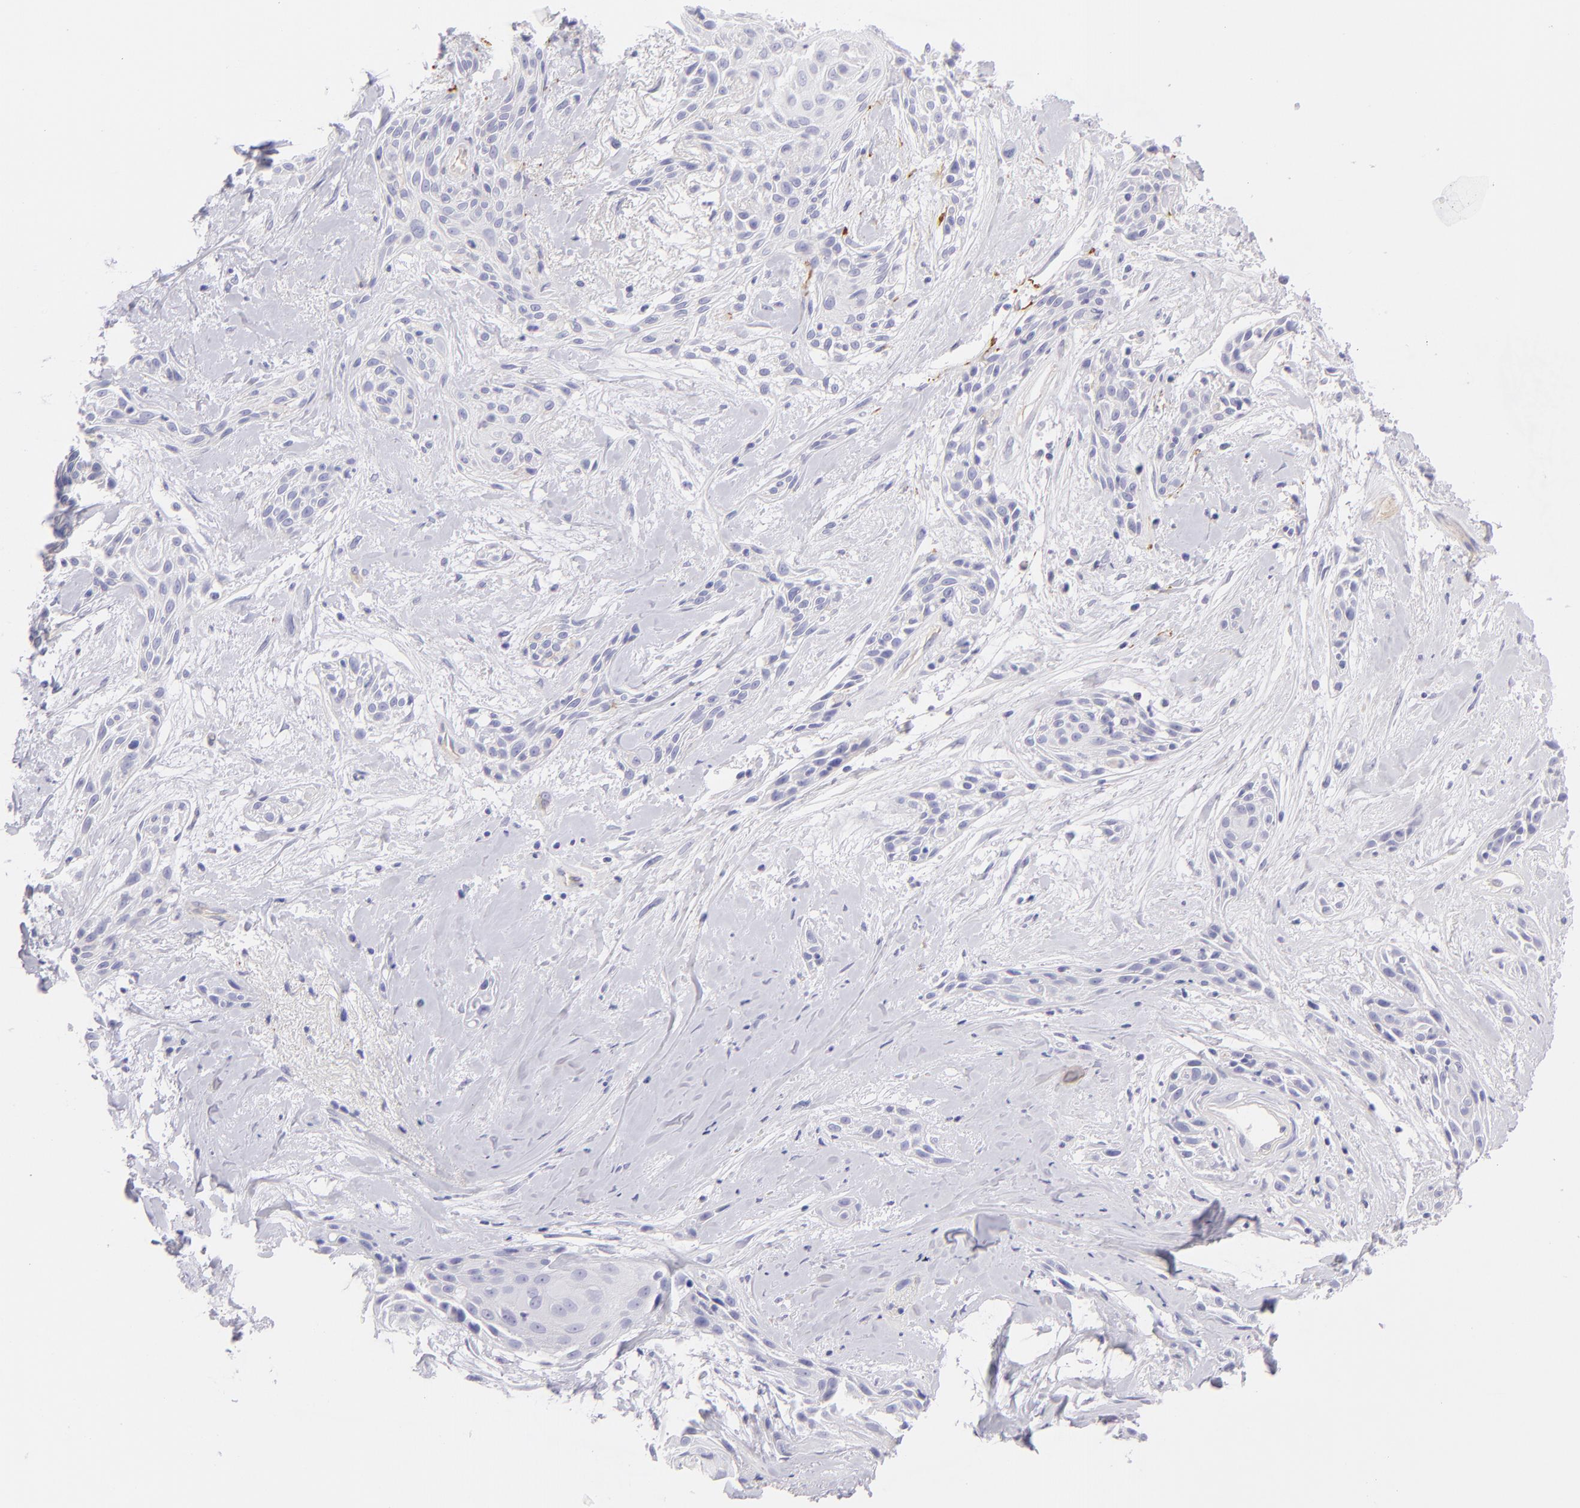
{"staining": {"intensity": "negative", "quantity": "none", "location": "none"}, "tissue": "skin cancer", "cell_type": "Tumor cells", "image_type": "cancer", "snomed": [{"axis": "morphology", "description": "Squamous cell carcinoma, NOS"}, {"axis": "topography", "description": "Skin"}, {"axis": "topography", "description": "Anal"}], "caption": "Tumor cells are negative for protein expression in human skin squamous cell carcinoma.", "gene": "CD81", "patient": {"sex": "male", "age": 64}}